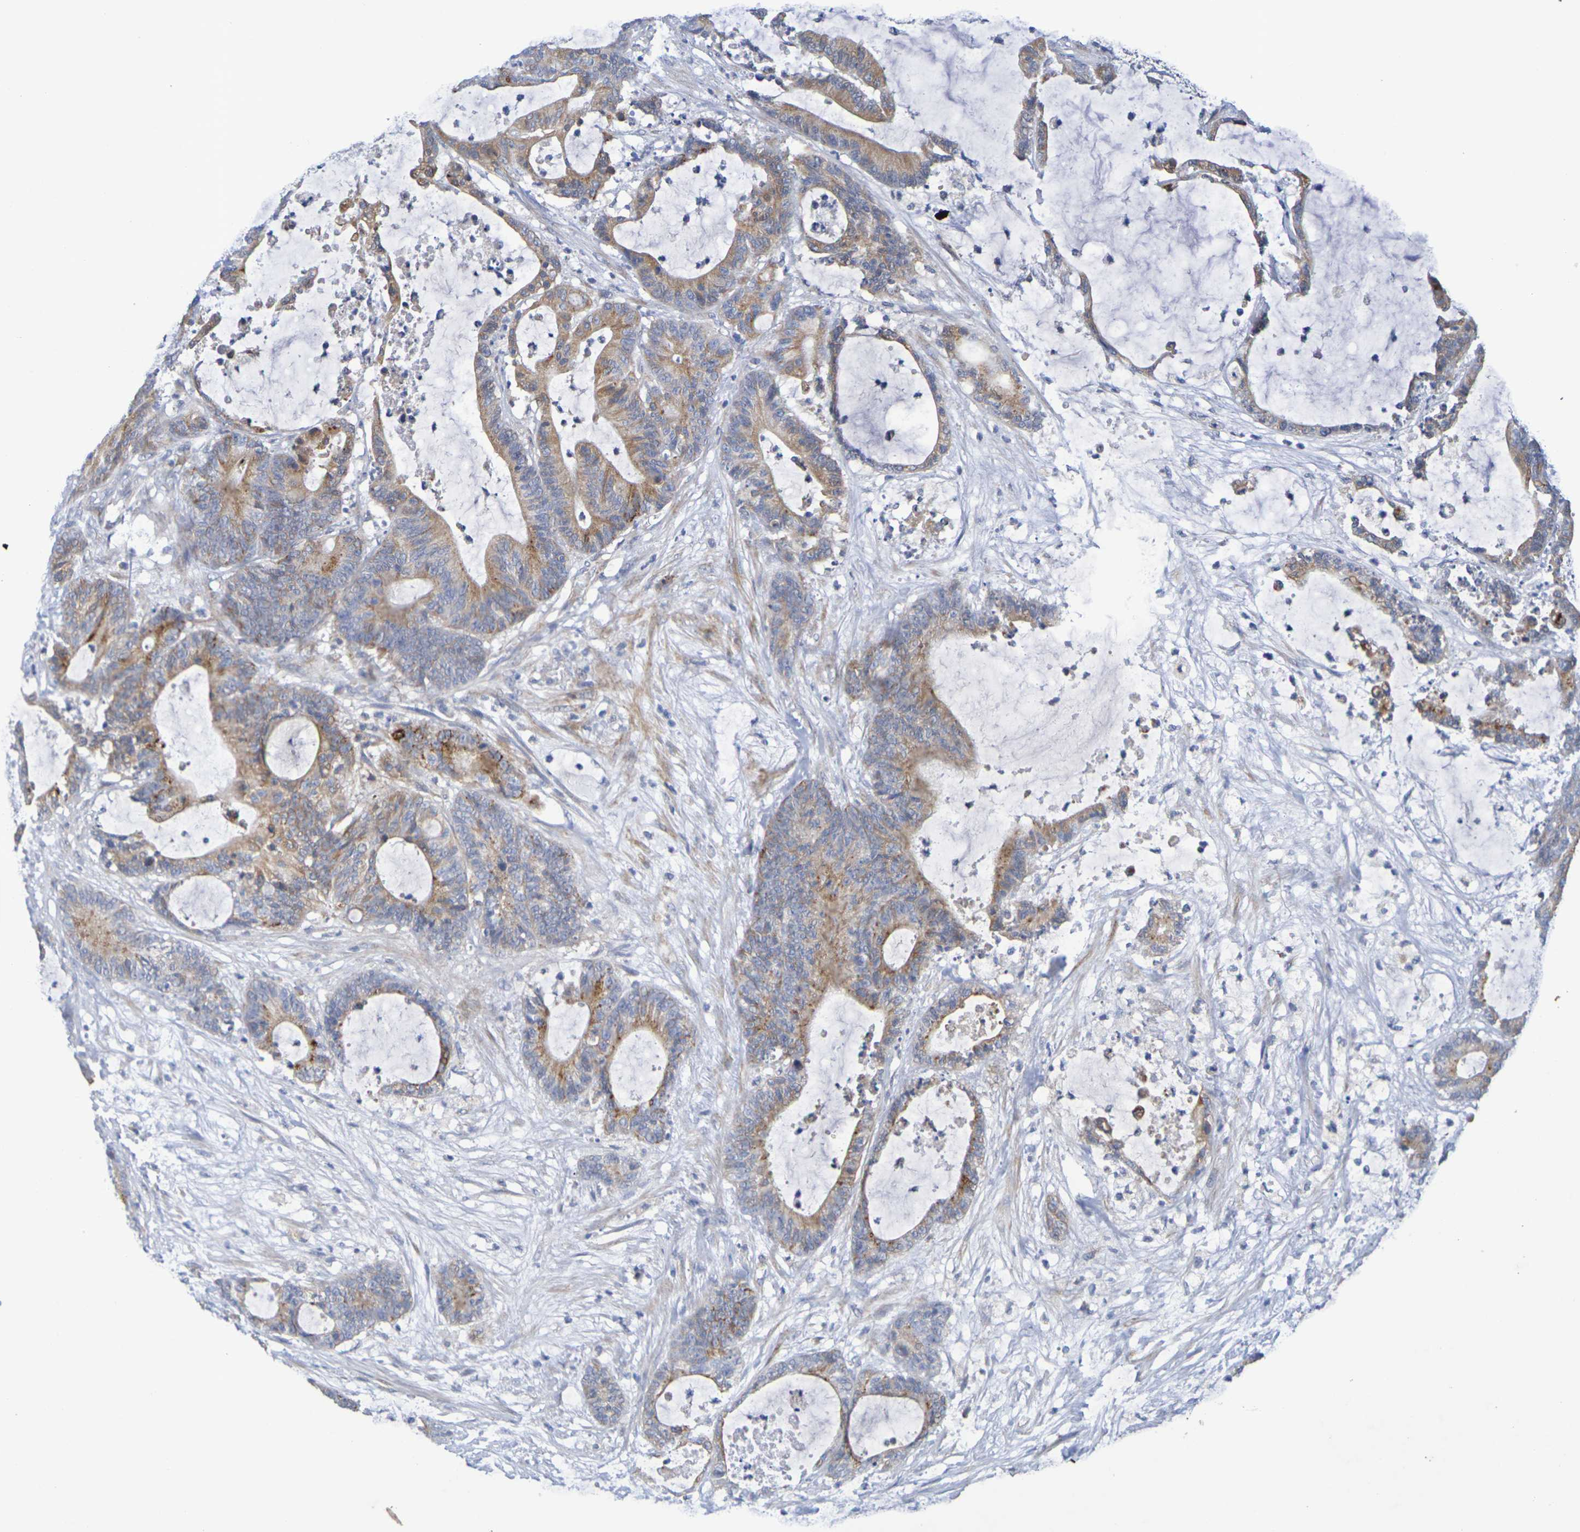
{"staining": {"intensity": "moderate", "quantity": "25%-75%", "location": "cytoplasmic/membranous"}, "tissue": "colorectal cancer", "cell_type": "Tumor cells", "image_type": "cancer", "snomed": [{"axis": "morphology", "description": "Adenocarcinoma, NOS"}, {"axis": "topography", "description": "Colon"}], "caption": "Colorectal cancer (adenocarcinoma) was stained to show a protein in brown. There is medium levels of moderate cytoplasmic/membranous positivity in approximately 25%-75% of tumor cells.", "gene": "SDC4", "patient": {"sex": "female", "age": 84}}